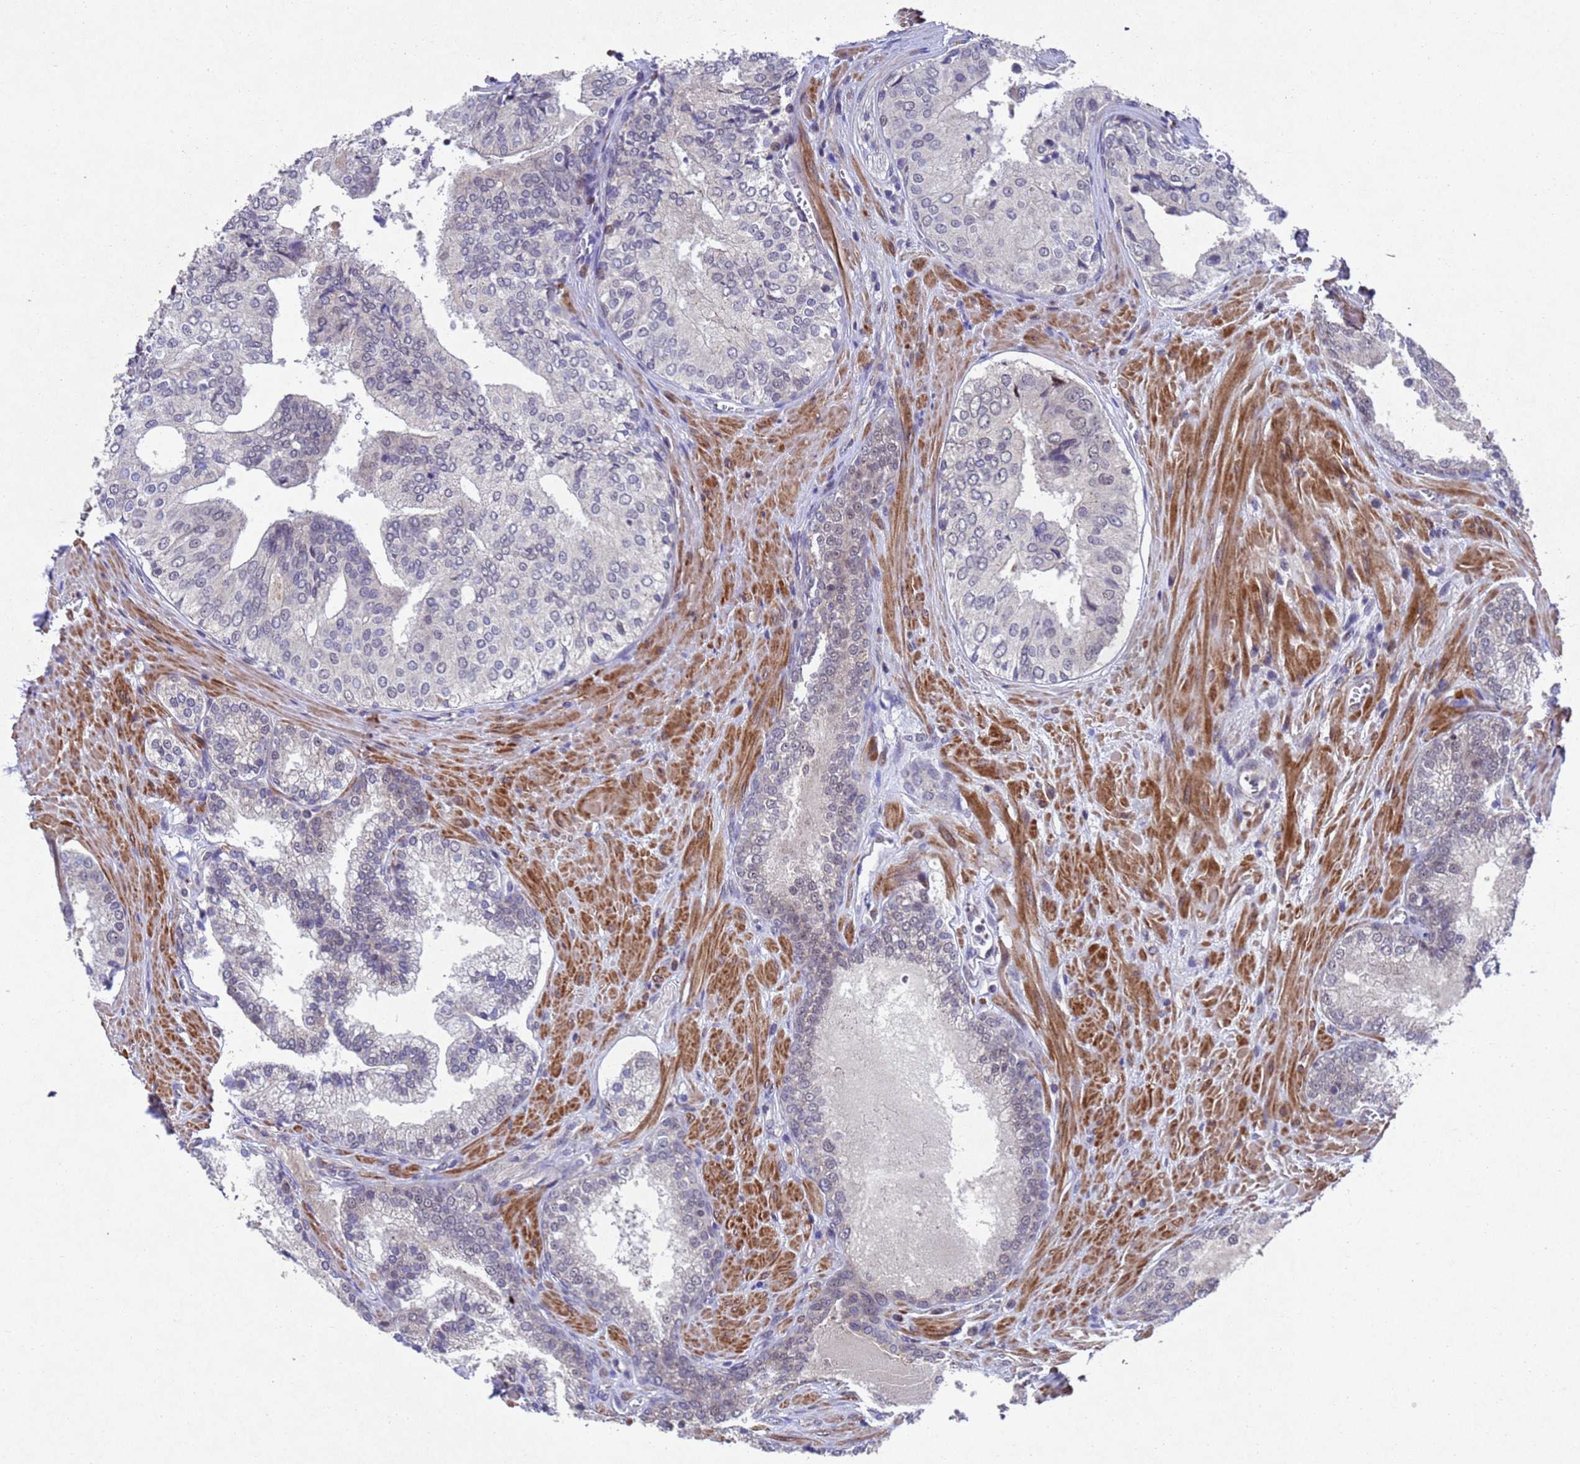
{"staining": {"intensity": "weak", "quantity": ">75%", "location": "cytoplasmic/membranous"}, "tissue": "prostate cancer", "cell_type": "Tumor cells", "image_type": "cancer", "snomed": [{"axis": "morphology", "description": "Adenocarcinoma, High grade"}, {"axis": "topography", "description": "Prostate"}], "caption": "This histopathology image demonstrates immunohistochemistry staining of adenocarcinoma (high-grade) (prostate), with low weak cytoplasmic/membranous positivity in approximately >75% of tumor cells.", "gene": "TBK1", "patient": {"sex": "male", "age": 72}}